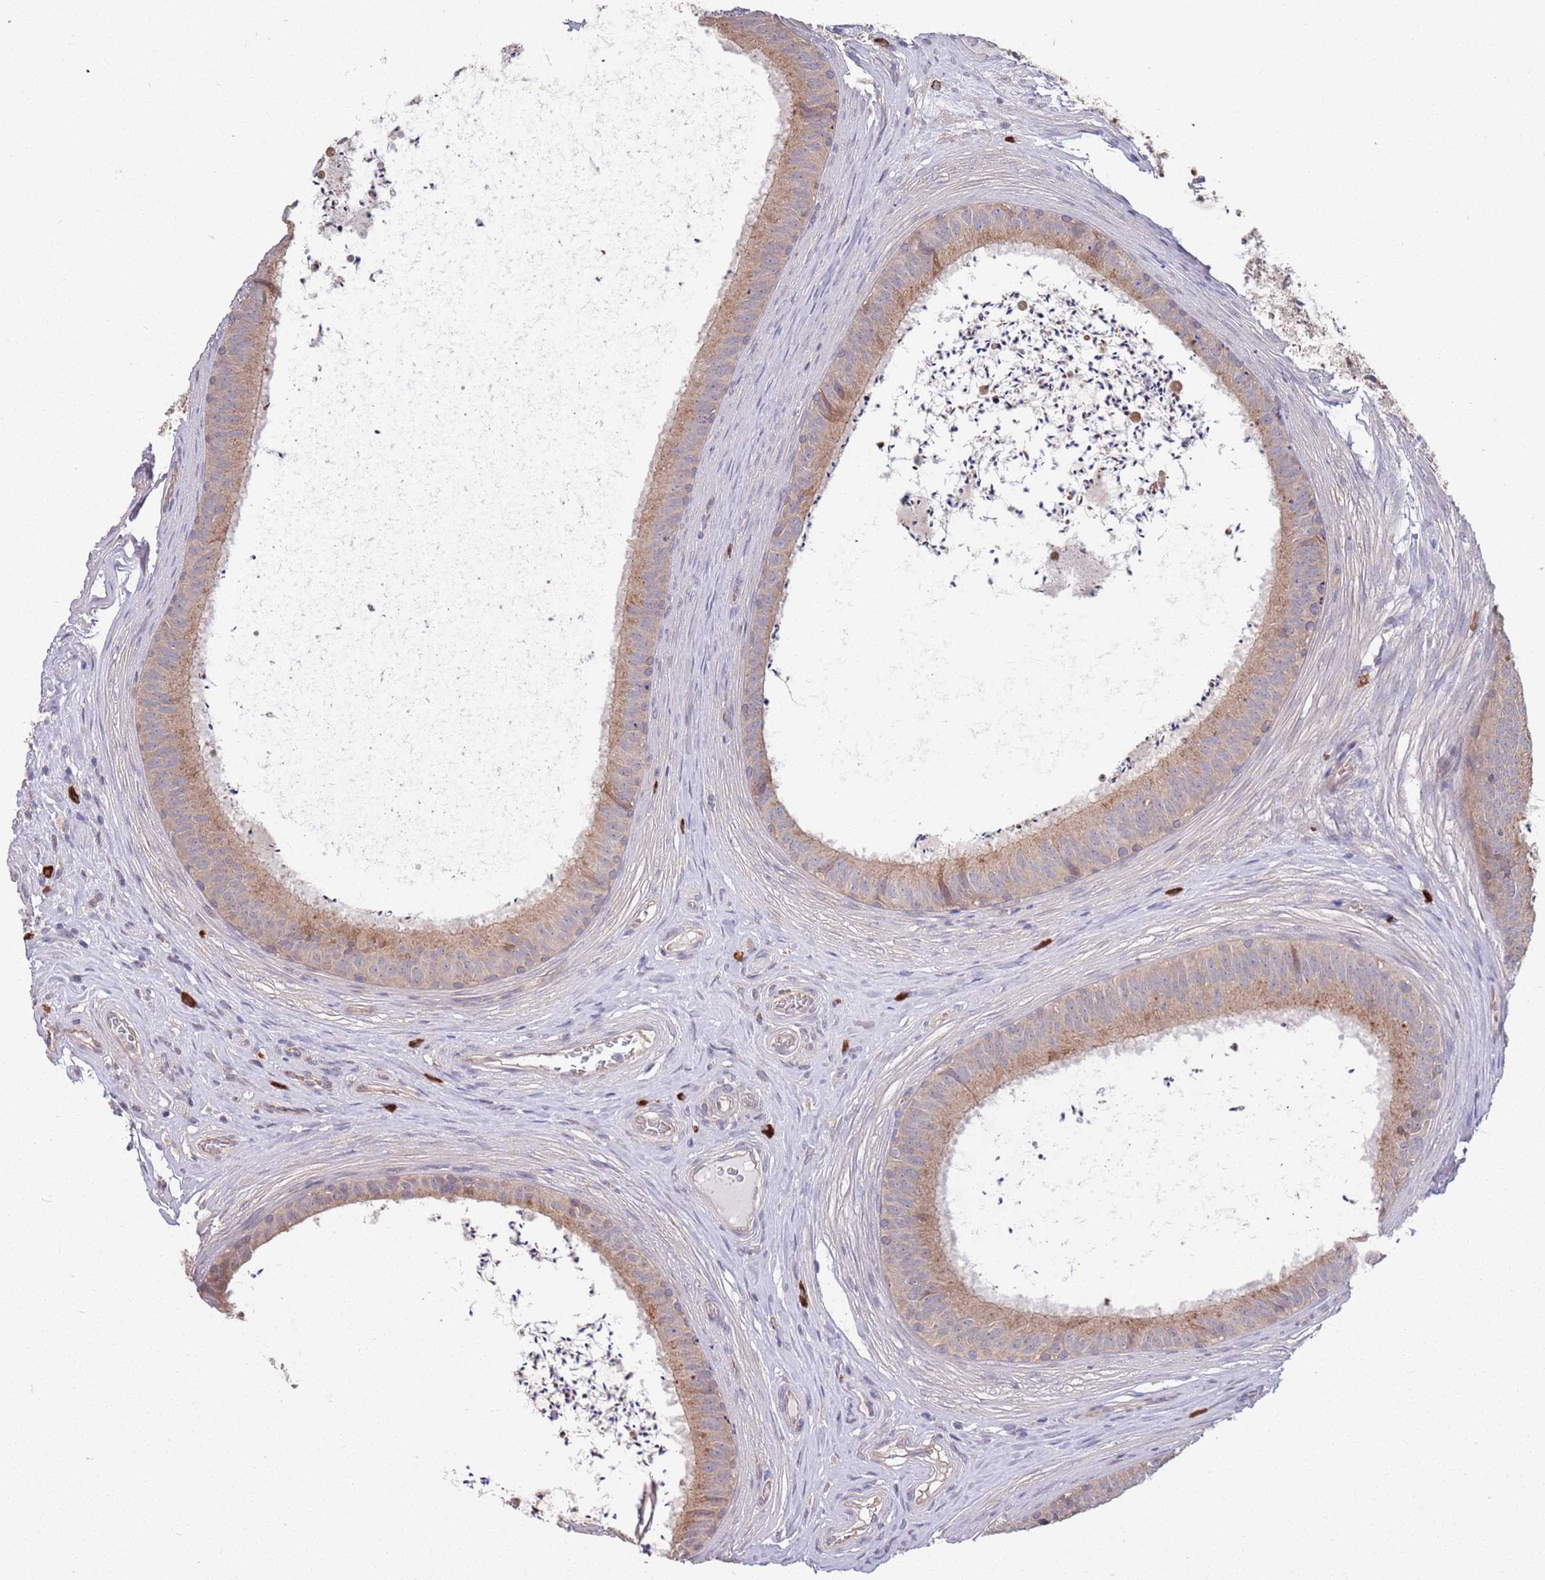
{"staining": {"intensity": "moderate", "quantity": ">75%", "location": "cytoplasmic/membranous"}, "tissue": "epididymis", "cell_type": "Glandular cells", "image_type": "normal", "snomed": [{"axis": "morphology", "description": "Normal tissue, NOS"}, {"axis": "topography", "description": "Testis"}, {"axis": "topography", "description": "Epididymis"}], "caption": "Protein expression by immunohistochemistry shows moderate cytoplasmic/membranous staining in approximately >75% of glandular cells in benign epididymis.", "gene": "MARVELD2", "patient": {"sex": "male", "age": 41}}